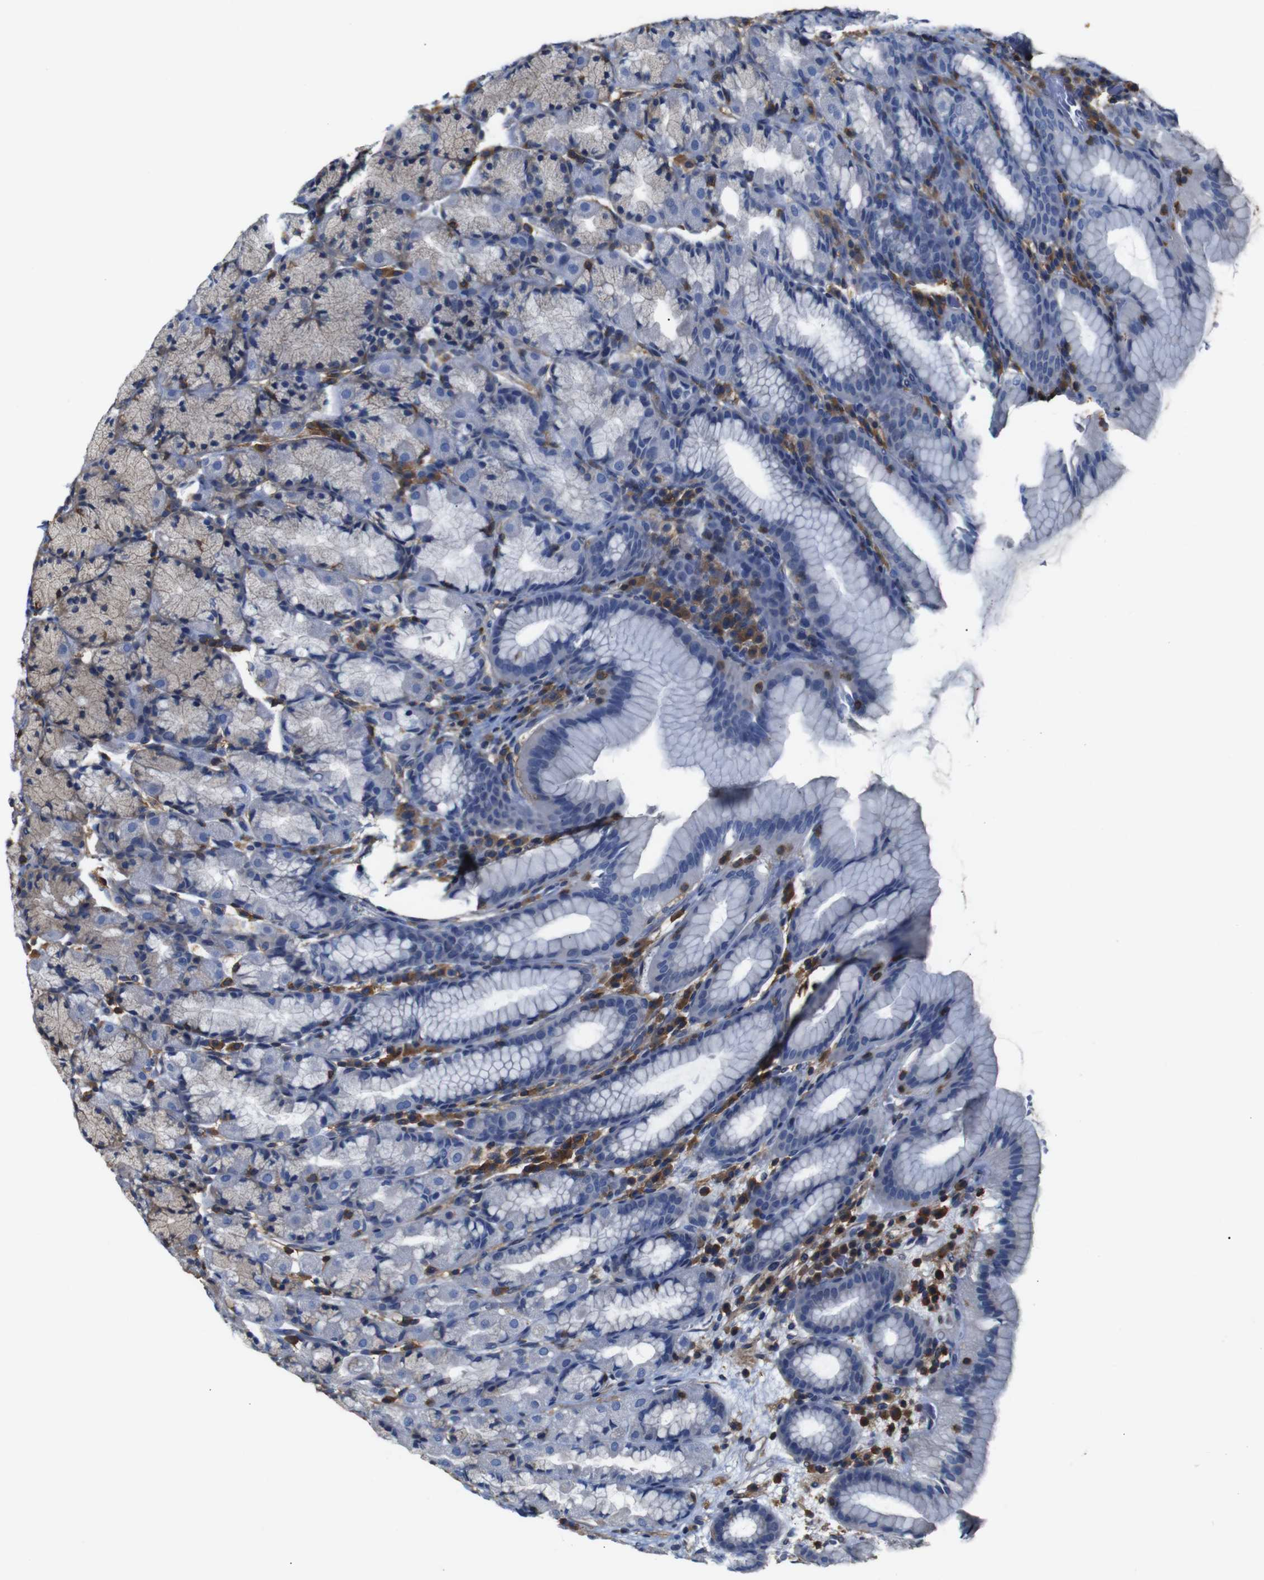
{"staining": {"intensity": "weak", "quantity": "<25%", "location": "cytoplasmic/membranous"}, "tissue": "stomach", "cell_type": "Glandular cells", "image_type": "normal", "snomed": [{"axis": "morphology", "description": "Normal tissue, NOS"}, {"axis": "topography", "description": "Stomach, upper"}], "caption": "Immunohistochemistry (IHC) of normal stomach shows no positivity in glandular cells. The staining is performed using DAB (3,3'-diaminobenzidine) brown chromogen with nuclei counter-stained in using hematoxylin.", "gene": "PI4KA", "patient": {"sex": "male", "age": 68}}